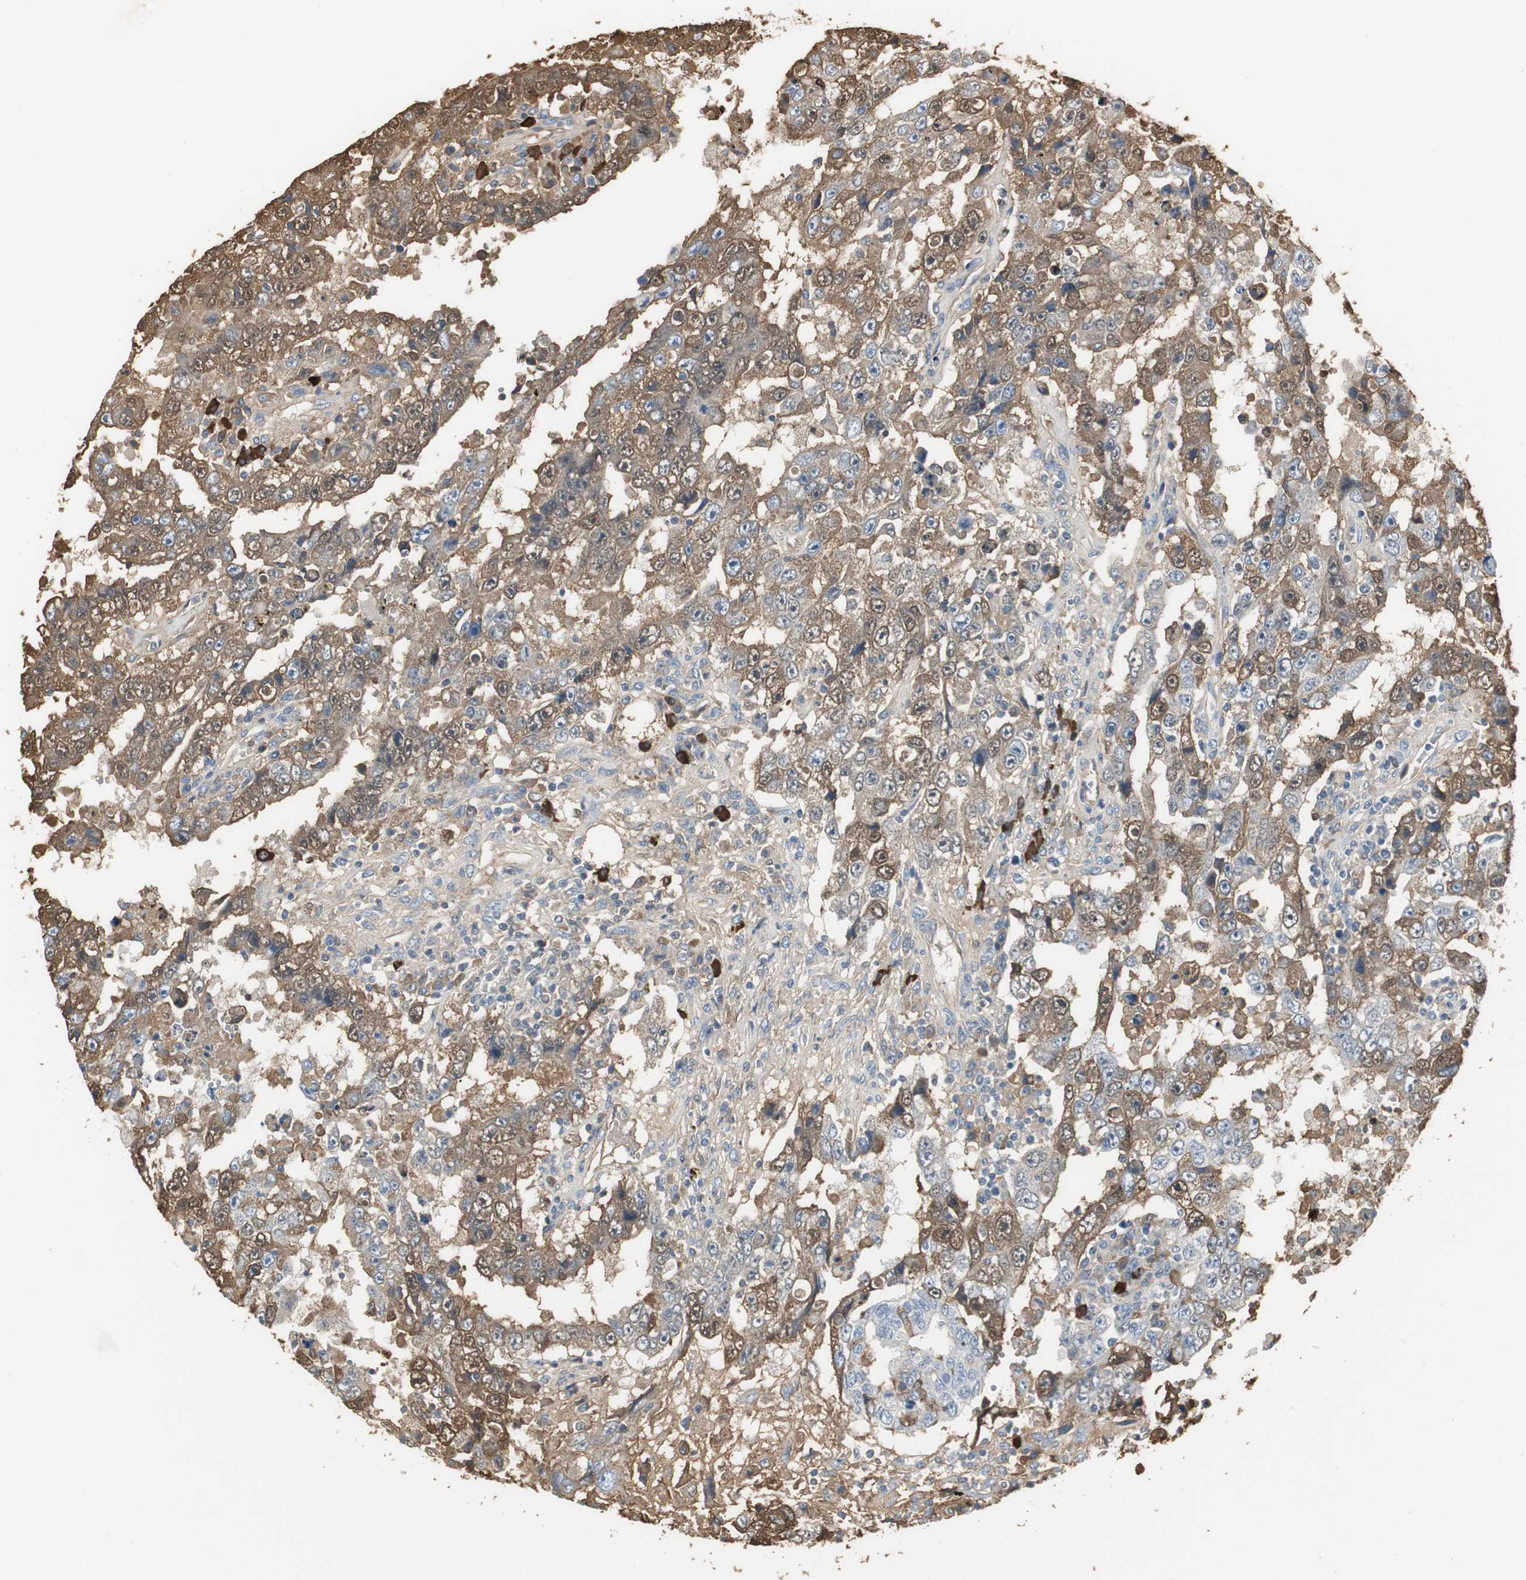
{"staining": {"intensity": "moderate", "quantity": ">75%", "location": "cytoplasmic/membranous"}, "tissue": "testis cancer", "cell_type": "Tumor cells", "image_type": "cancer", "snomed": [{"axis": "morphology", "description": "Carcinoma, Embryonal, NOS"}, {"axis": "topography", "description": "Testis"}], "caption": "Immunohistochemistry photomicrograph of testis cancer stained for a protein (brown), which exhibits medium levels of moderate cytoplasmic/membranous expression in about >75% of tumor cells.", "gene": "IGHA1", "patient": {"sex": "male", "age": 26}}